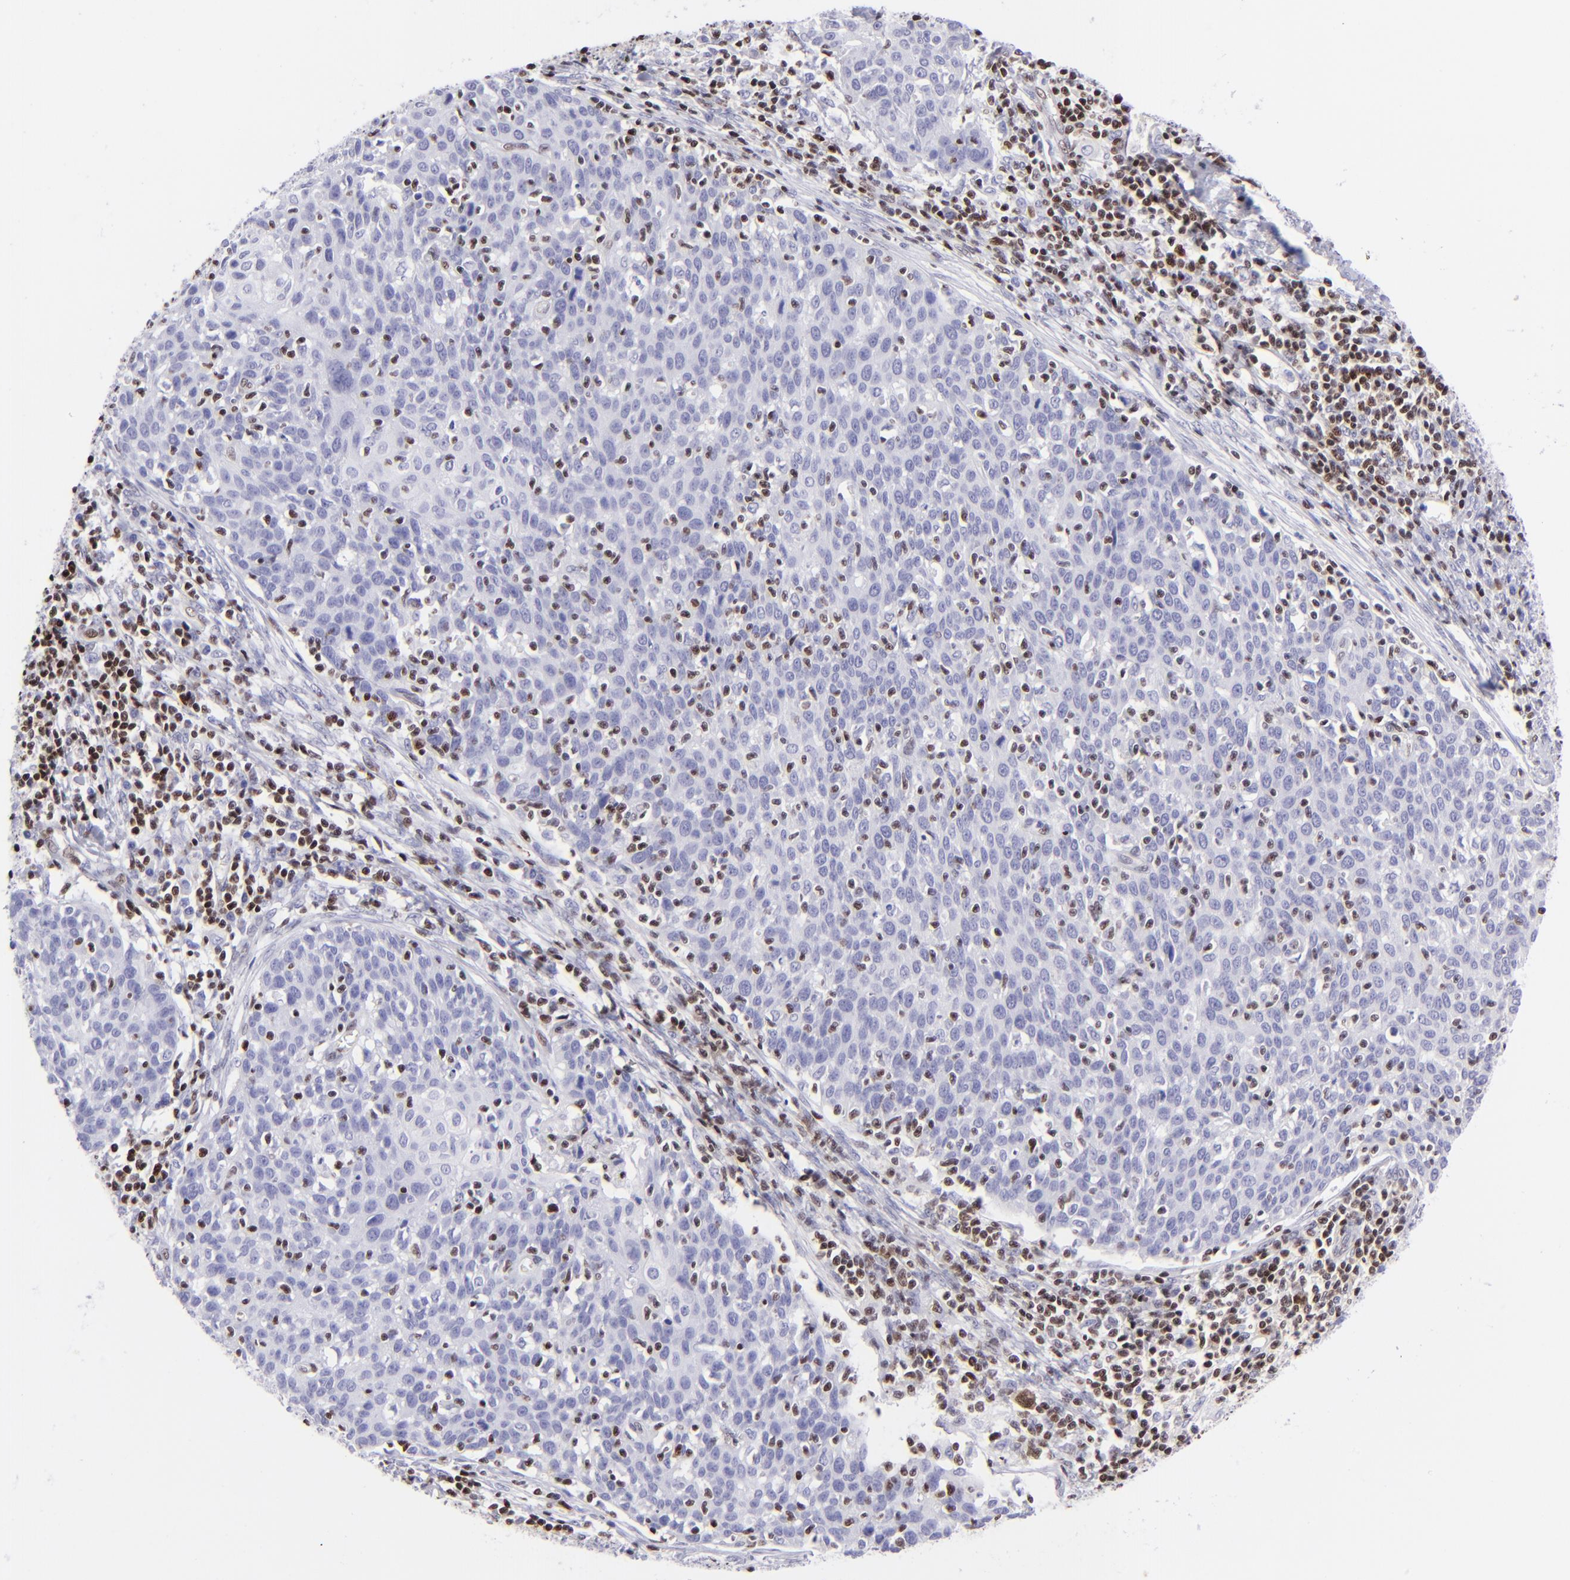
{"staining": {"intensity": "negative", "quantity": "none", "location": "none"}, "tissue": "cervical cancer", "cell_type": "Tumor cells", "image_type": "cancer", "snomed": [{"axis": "morphology", "description": "Squamous cell carcinoma, NOS"}, {"axis": "topography", "description": "Cervix"}], "caption": "There is no significant staining in tumor cells of cervical cancer (squamous cell carcinoma). (Brightfield microscopy of DAB IHC at high magnification).", "gene": "ETS1", "patient": {"sex": "female", "age": 38}}